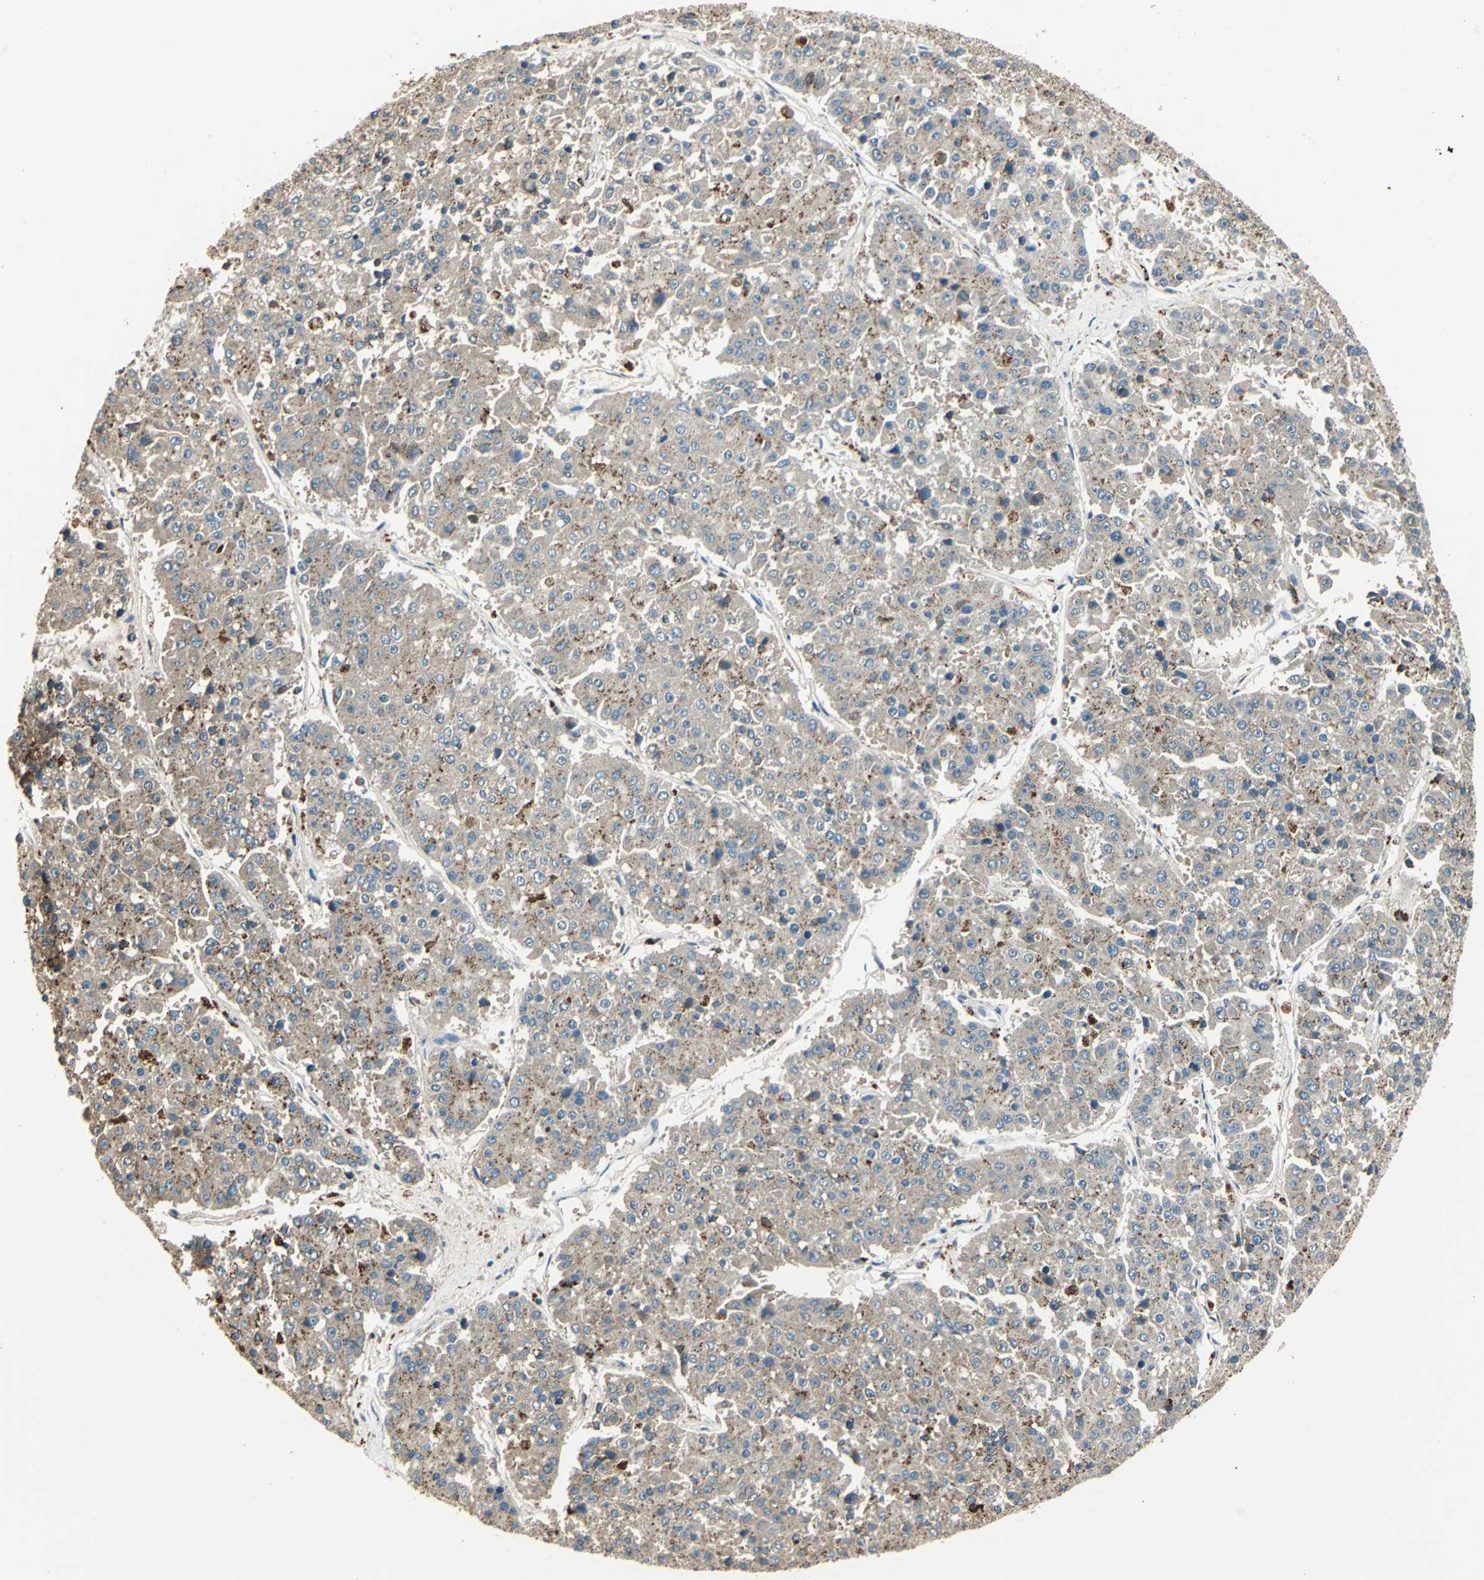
{"staining": {"intensity": "weak", "quantity": ">75%", "location": "cytoplasmic/membranous"}, "tissue": "pancreatic cancer", "cell_type": "Tumor cells", "image_type": "cancer", "snomed": [{"axis": "morphology", "description": "Adenocarcinoma, NOS"}, {"axis": "topography", "description": "Pancreas"}], "caption": "Tumor cells show weak cytoplasmic/membranous staining in approximately >75% of cells in pancreatic cancer (adenocarcinoma). (DAB = brown stain, brightfield microscopy at high magnification).", "gene": "NIT1", "patient": {"sex": "male", "age": 50}}